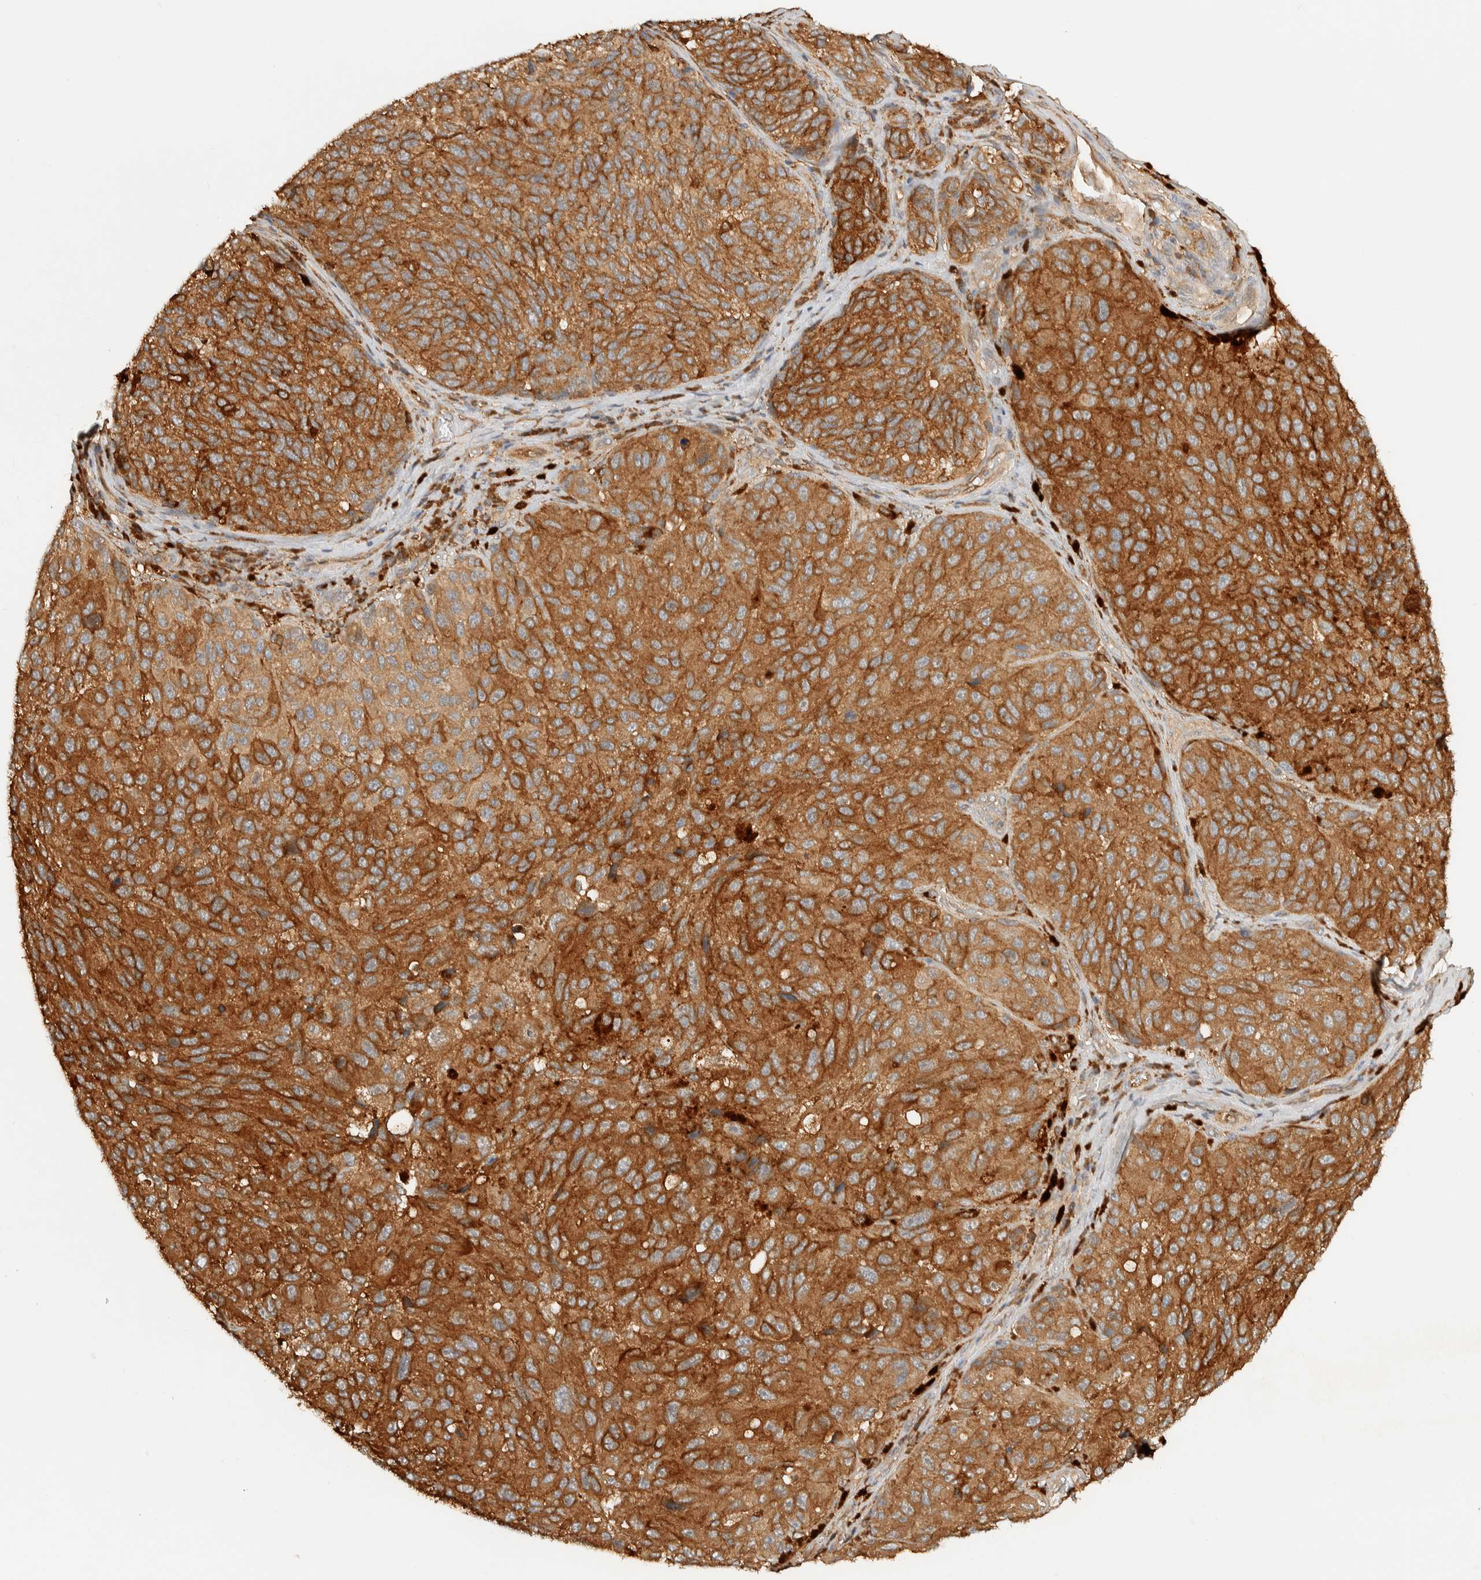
{"staining": {"intensity": "strong", "quantity": ">75%", "location": "cytoplasmic/membranous"}, "tissue": "melanoma", "cell_type": "Tumor cells", "image_type": "cancer", "snomed": [{"axis": "morphology", "description": "Malignant melanoma, NOS"}, {"axis": "topography", "description": "Skin"}], "caption": "Immunohistochemistry (IHC) staining of melanoma, which displays high levels of strong cytoplasmic/membranous expression in approximately >75% of tumor cells indicating strong cytoplasmic/membranous protein staining. The staining was performed using DAB (3,3'-diaminobenzidine) (brown) for protein detection and nuclei were counterstained in hematoxylin (blue).", "gene": "TMEM192", "patient": {"sex": "female", "age": 73}}